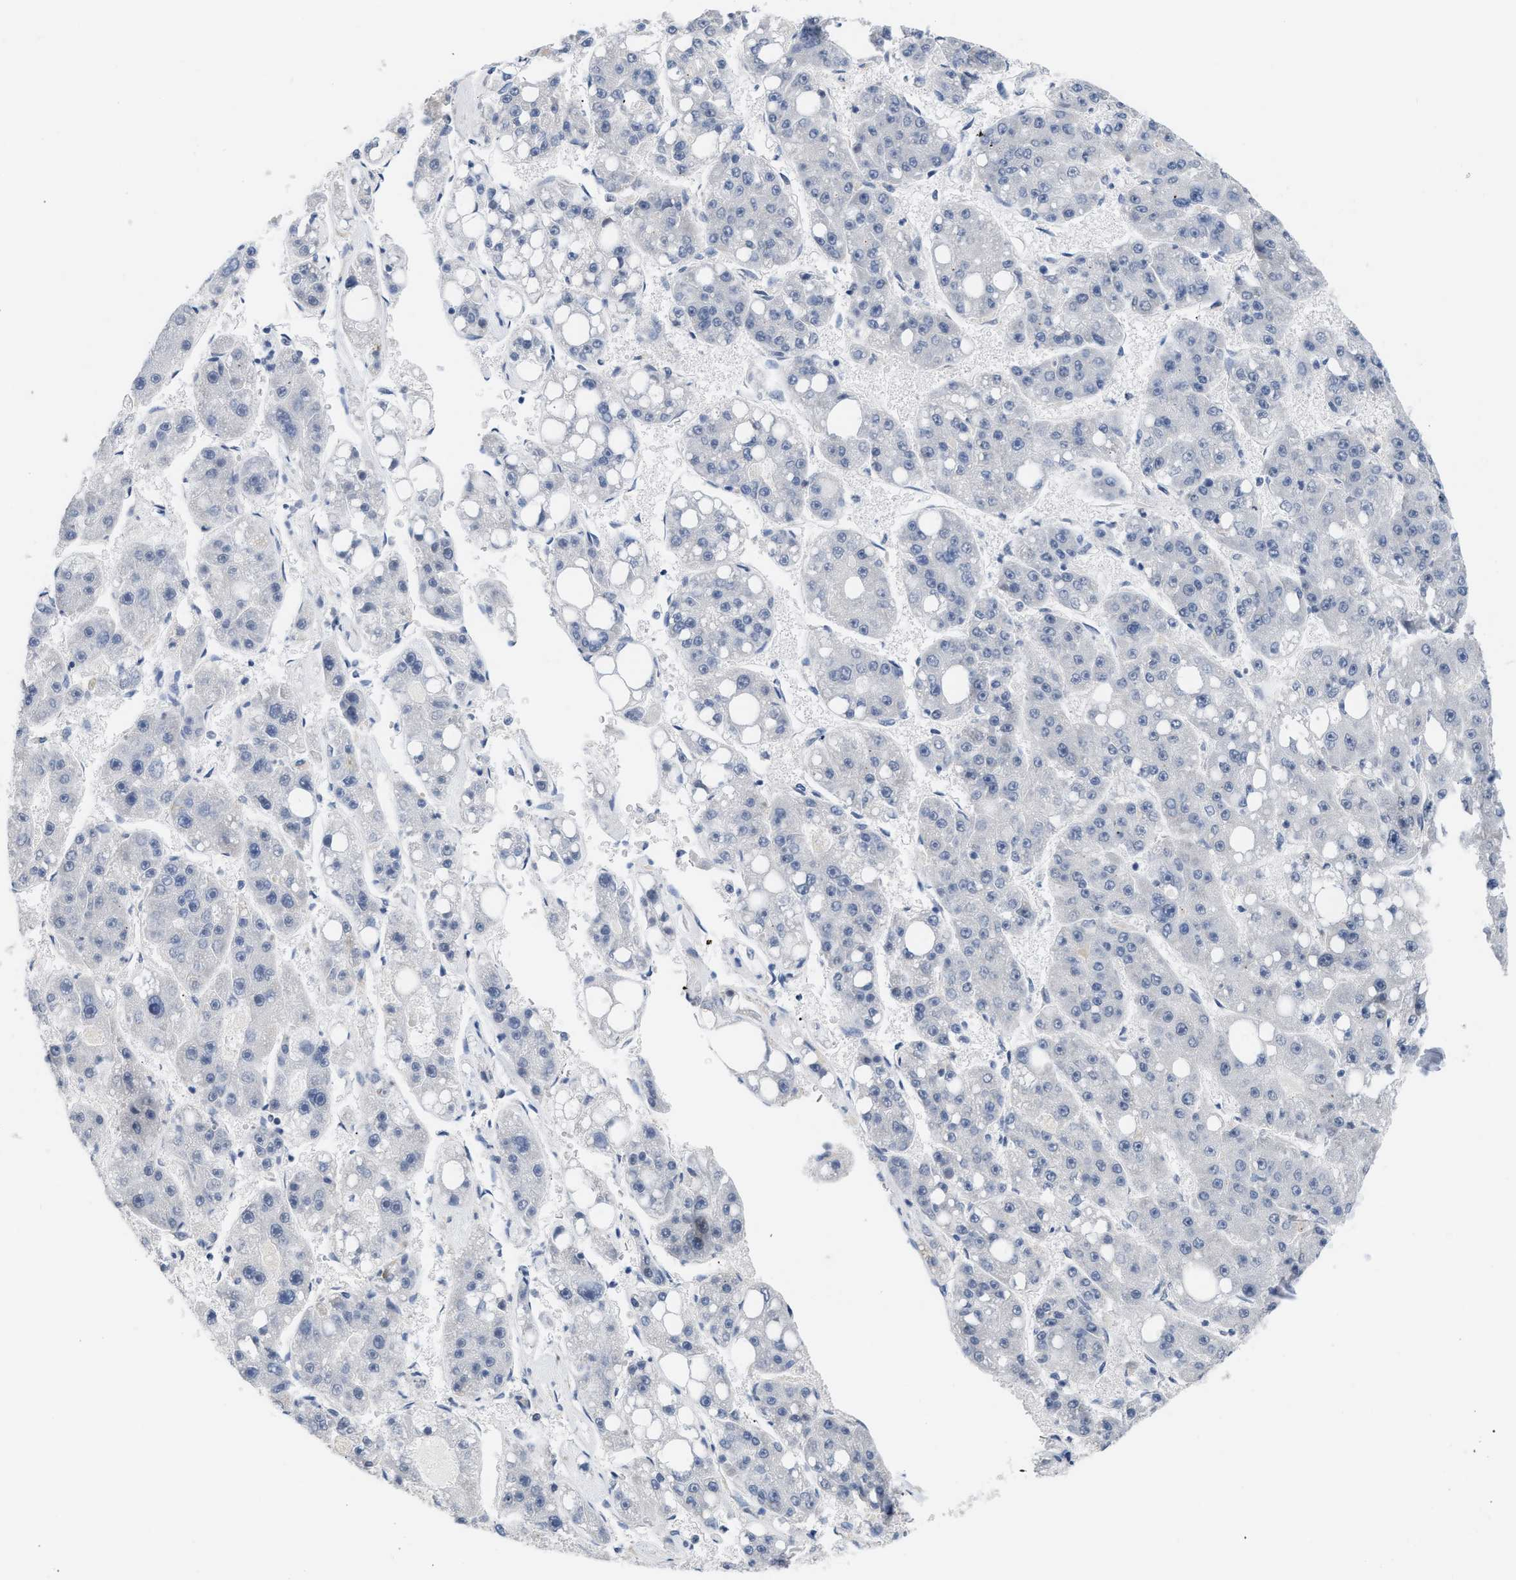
{"staining": {"intensity": "negative", "quantity": "none", "location": "none"}, "tissue": "liver cancer", "cell_type": "Tumor cells", "image_type": "cancer", "snomed": [{"axis": "morphology", "description": "Carcinoma, Hepatocellular, NOS"}, {"axis": "topography", "description": "Liver"}], "caption": "Hepatocellular carcinoma (liver) stained for a protein using IHC shows no staining tumor cells.", "gene": "TXNRD3", "patient": {"sex": "female", "age": 61}}